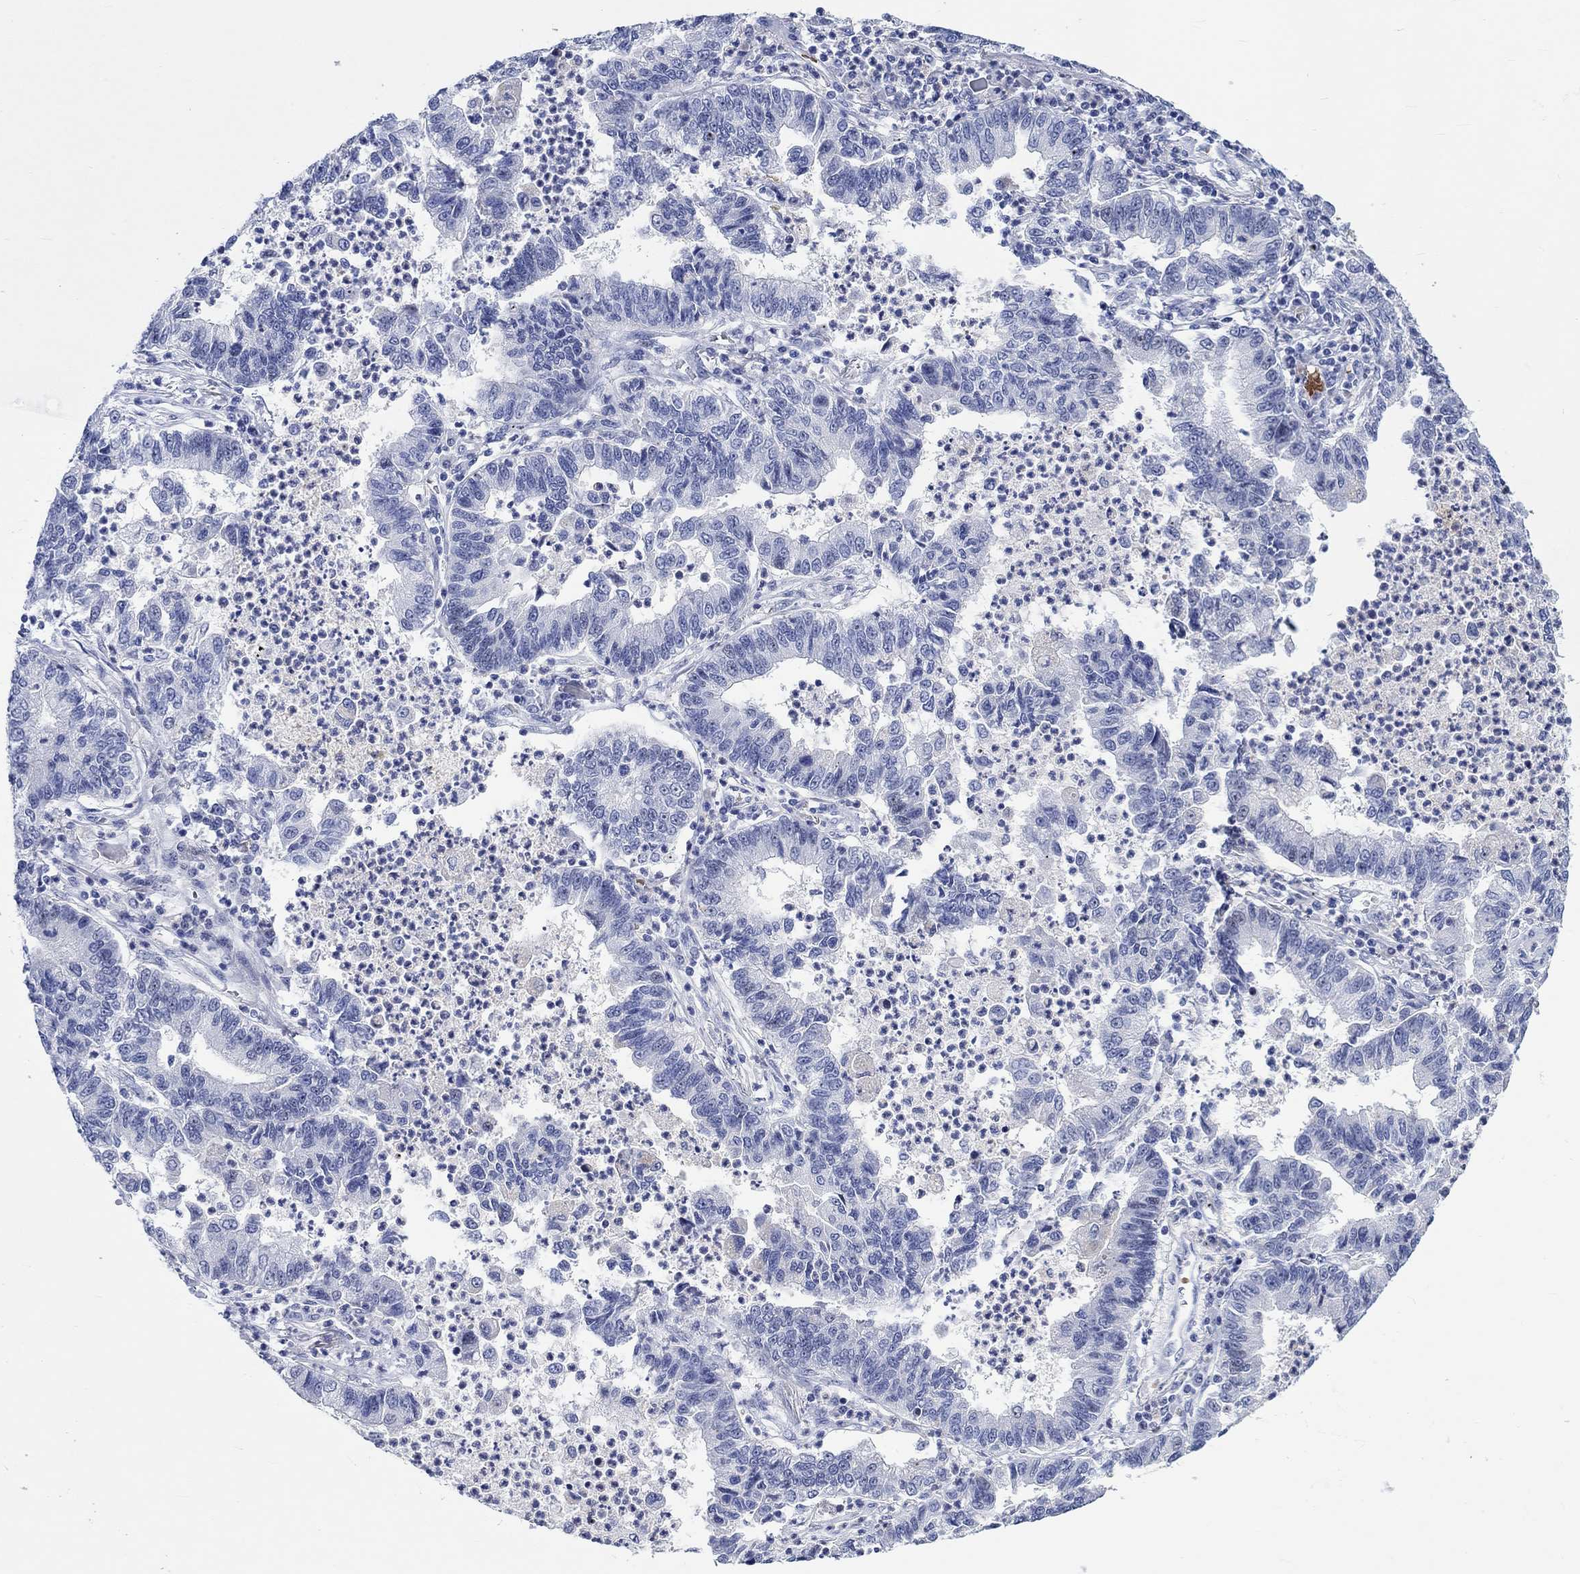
{"staining": {"intensity": "negative", "quantity": "none", "location": "none"}, "tissue": "lung cancer", "cell_type": "Tumor cells", "image_type": "cancer", "snomed": [{"axis": "morphology", "description": "Adenocarcinoma, NOS"}, {"axis": "topography", "description": "Lung"}], "caption": "Lung adenocarcinoma stained for a protein using immunohistochemistry (IHC) shows no expression tumor cells.", "gene": "ZNF446", "patient": {"sex": "female", "age": 57}}